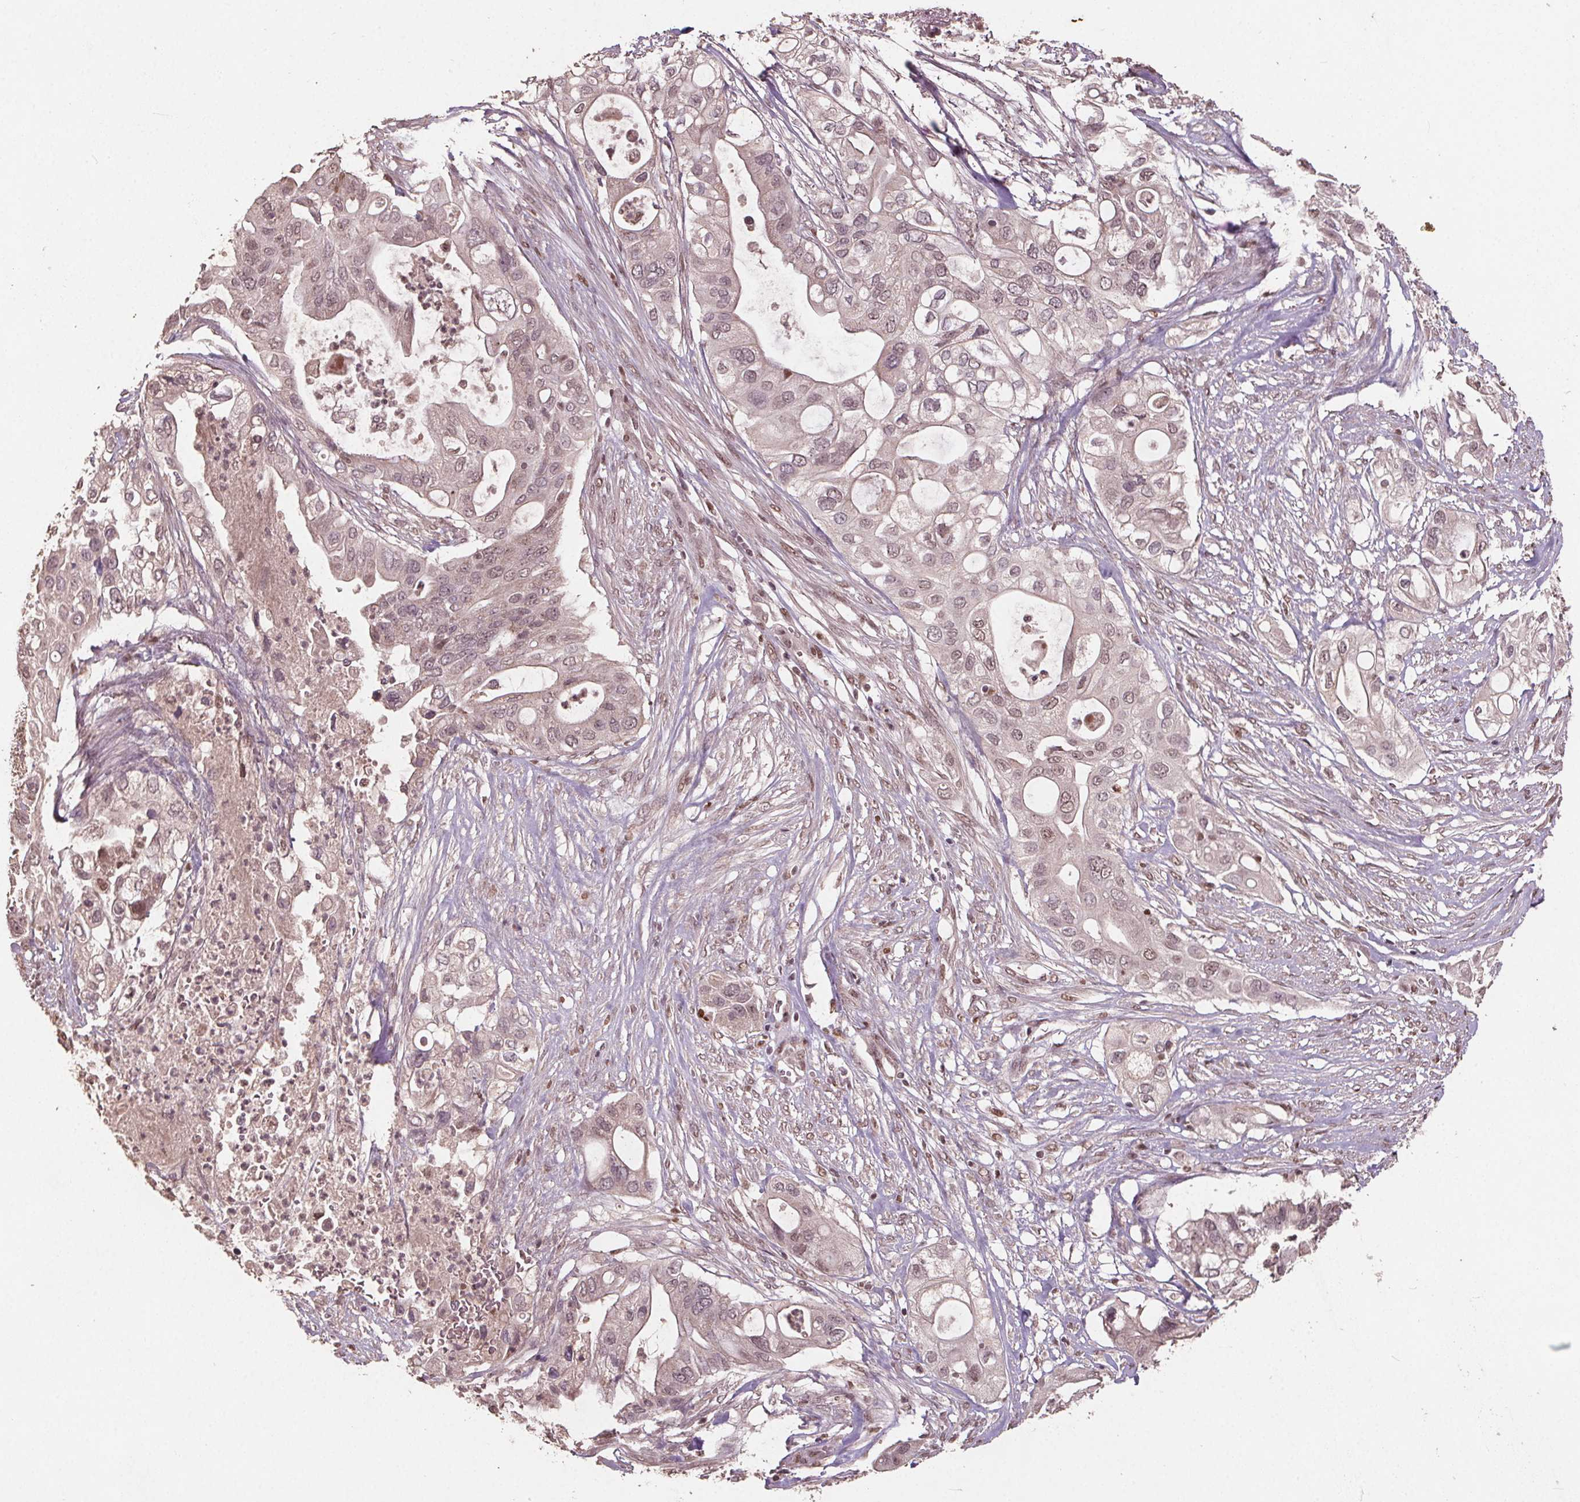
{"staining": {"intensity": "weak", "quantity": "25%-75%", "location": "nuclear"}, "tissue": "pancreatic cancer", "cell_type": "Tumor cells", "image_type": "cancer", "snomed": [{"axis": "morphology", "description": "Adenocarcinoma, NOS"}, {"axis": "topography", "description": "Pancreas"}], "caption": "About 25%-75% of tumor cells in human pancreatic adenocarcinoma exhibit weak nuclear protein staining as visualized by brown immunohistochemical staining.", "gene": "DNMT3B", "patient": {"sex": "female", "age": 72}}